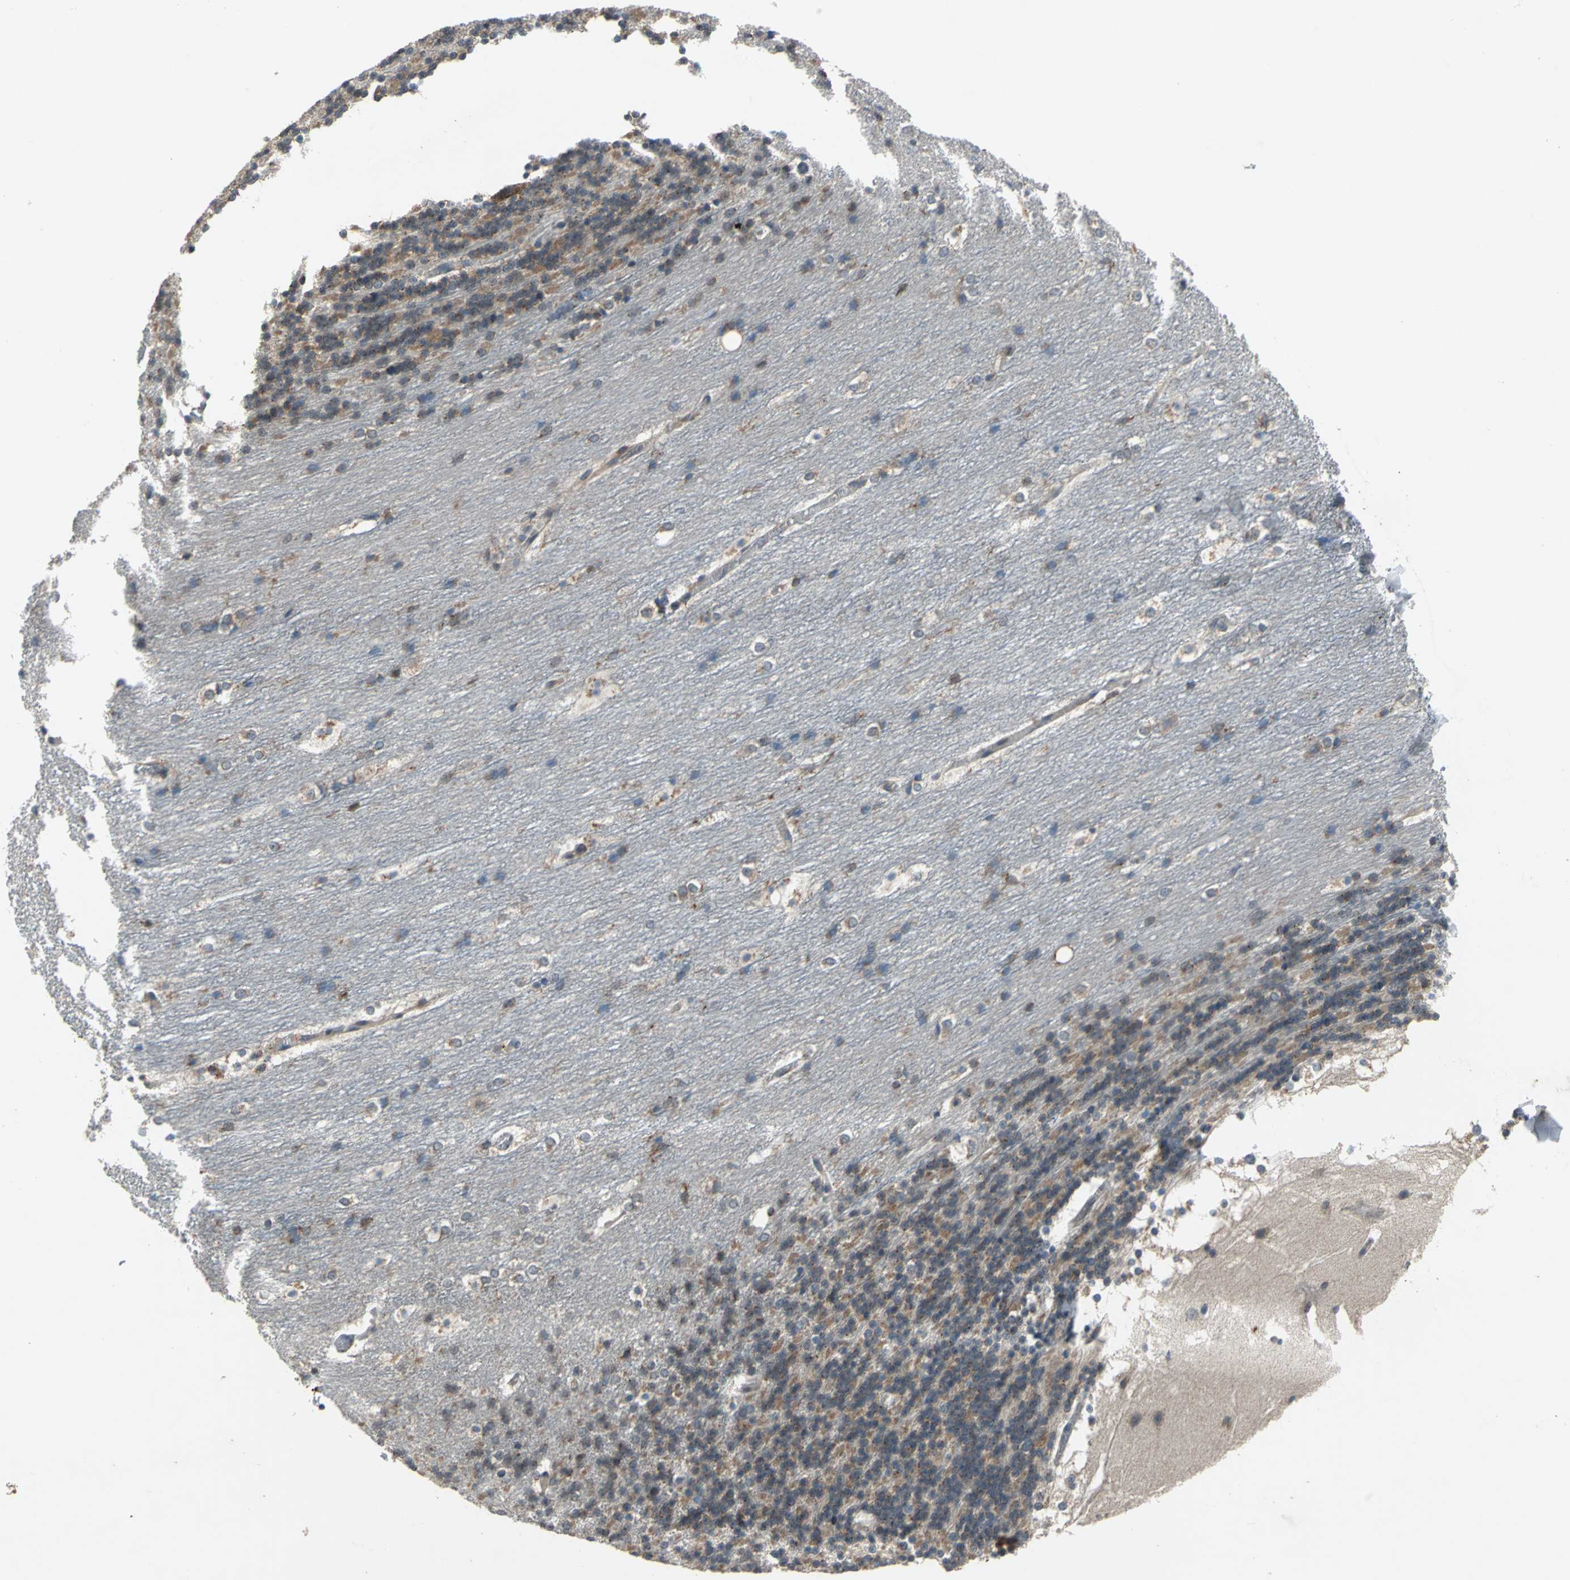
{"staining": {"intensity": "moderate", "quantity": "25%-75%", "location": "cytoplasmic/membranous"}, "tissue": "cerebellum", "cell_type": "Cells in granular layer", "image_type": "normal", "snomed": [{"axis": "morphology", "description": "Normal tissue, NOS"}, {"axis": "topography", "description": "Cerebellum"}], "caption": "A photomicrograph of human cerebellum stained for a protein shows moderate cytoplasmic/membranous brown staining in cells in granular layer.", "gene": "NFKBIE", "patient": {"sex": "female", "age": 19}}